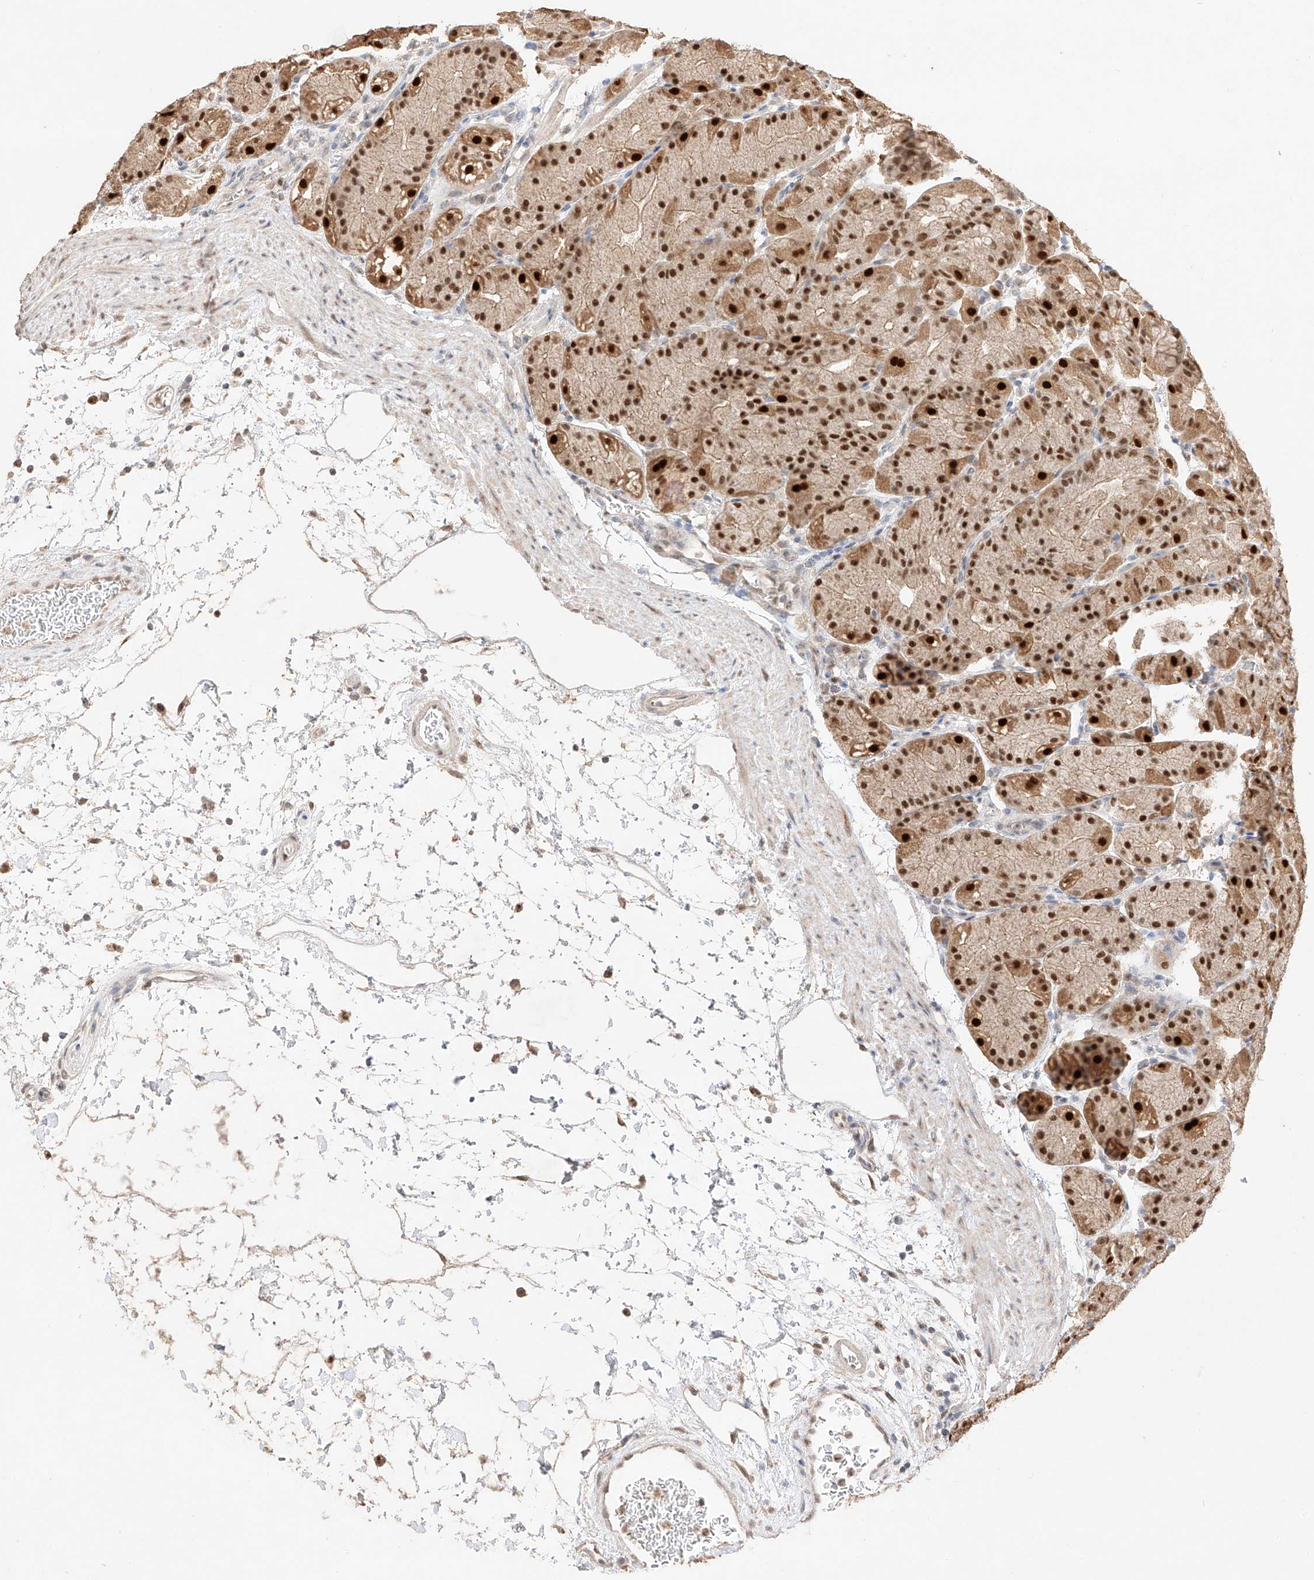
{"staining": {"intensity": "strong", "quantity": ">75%", "location": "nuclear"}, "tissue": "stomach", "cell_type": "Glandular cells", "image_type": "normal", "snomed": [{"axis": "morphology", "description": "Normal tissue, NOS"}, {"axis": "topography", "description": "Stomach, upper"}], "caption": "This micrograph displays immunohistochemistry (IHC) staining of benign stomach, with high strong nuclear staining in about >75% of glandular cells.", "gene": "APIP", "patient": {"sex": "male", "age": 48}}